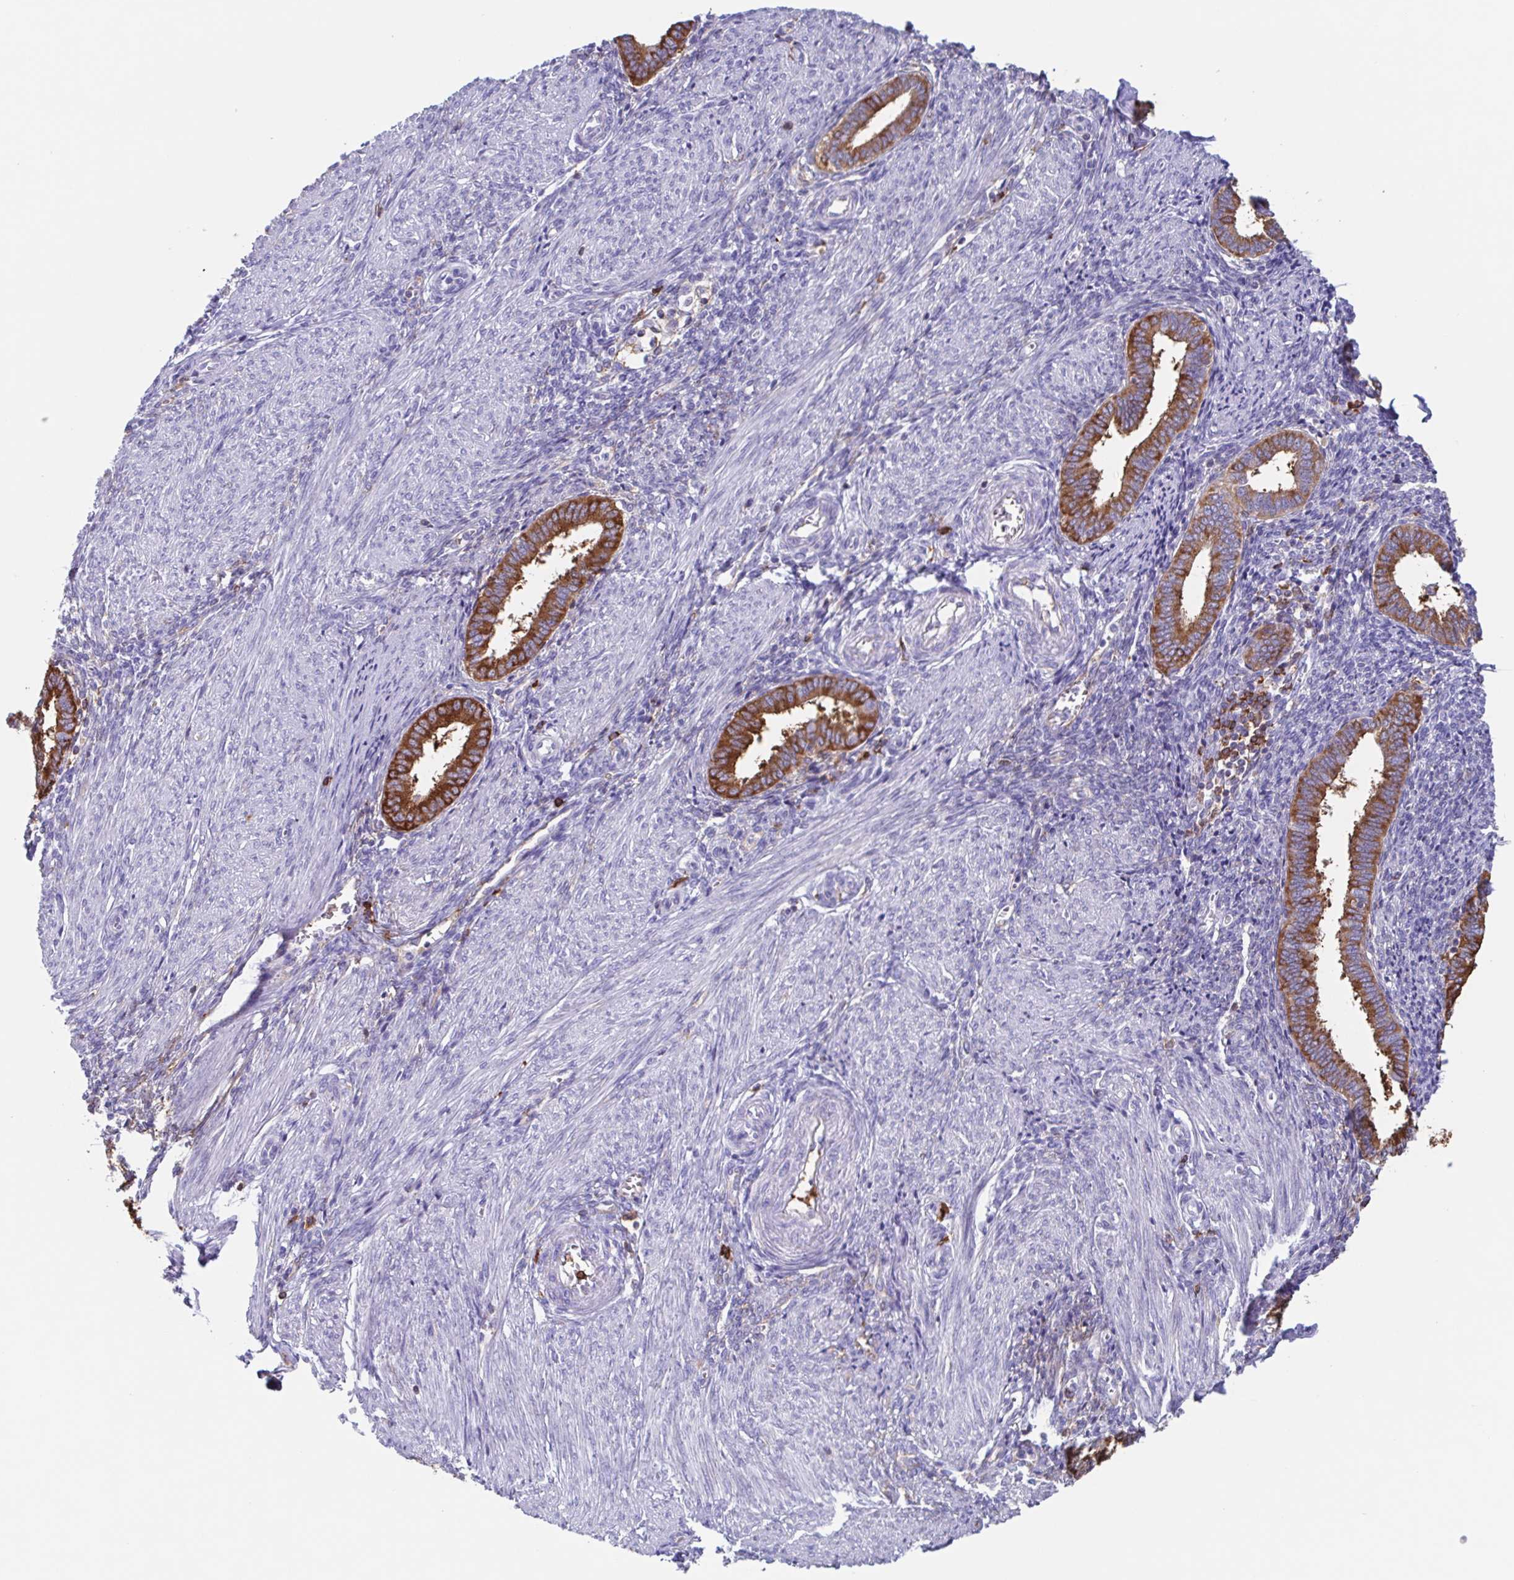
{"staining": {"intensity": "negative", "quantity": "none", "location": "none"}, "tissue": "endometrium", "cell_type": "Cells in endometrial stroma", "image_type": "normal", "snomed": [{"axis": "morphology", "description": "Normal tissue, NOS"}, {"axis": "topography", "description": "Endometrium"}], "caption": "Immunohistochemistry of normal endometrium shows no positivity in cells in endometrial stroma.", "gene": "TPD52", "patient": {"sex": "female", "age": 42}}